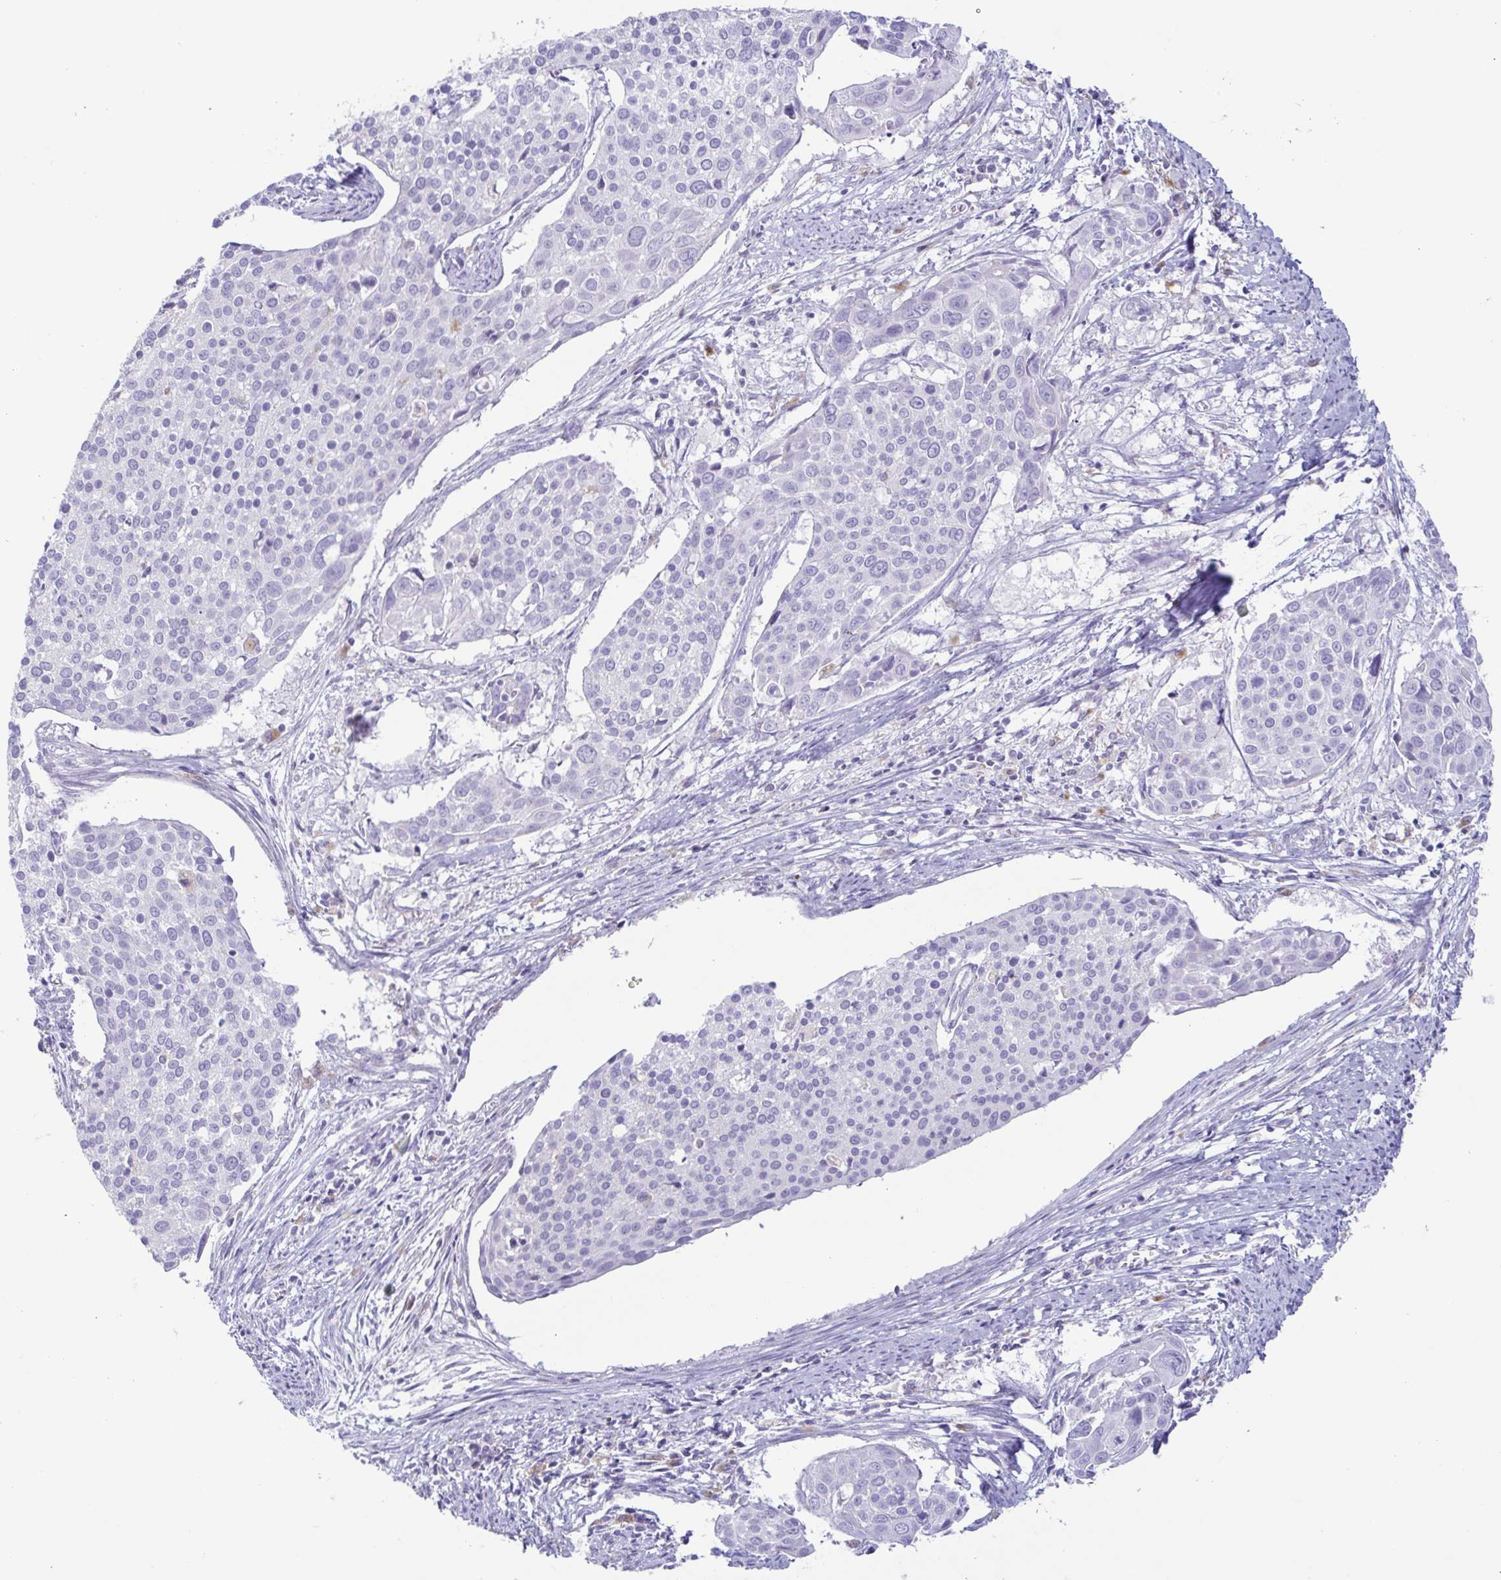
{"staining": {"intensity": "negative", "quantity": "none", "location": "none"}, "tissue": "cervical cancer", "cell_type": "Tumor cells", "image_type": "cancer", "snomed": [{"axis": "morphology", "description": "Squamous cell carcinoma, NOS"}, {"axis": "topography", "description": "Cervix"}], "caption": "A high-resolution micrograph shows immunohistochemistry staining of cervical cancer (squamous cell carcinoma), which displays no significant expression in tumor cells.", "gene": "ATP6V1G2", "patient": {"sex": "female", "age": 39}}